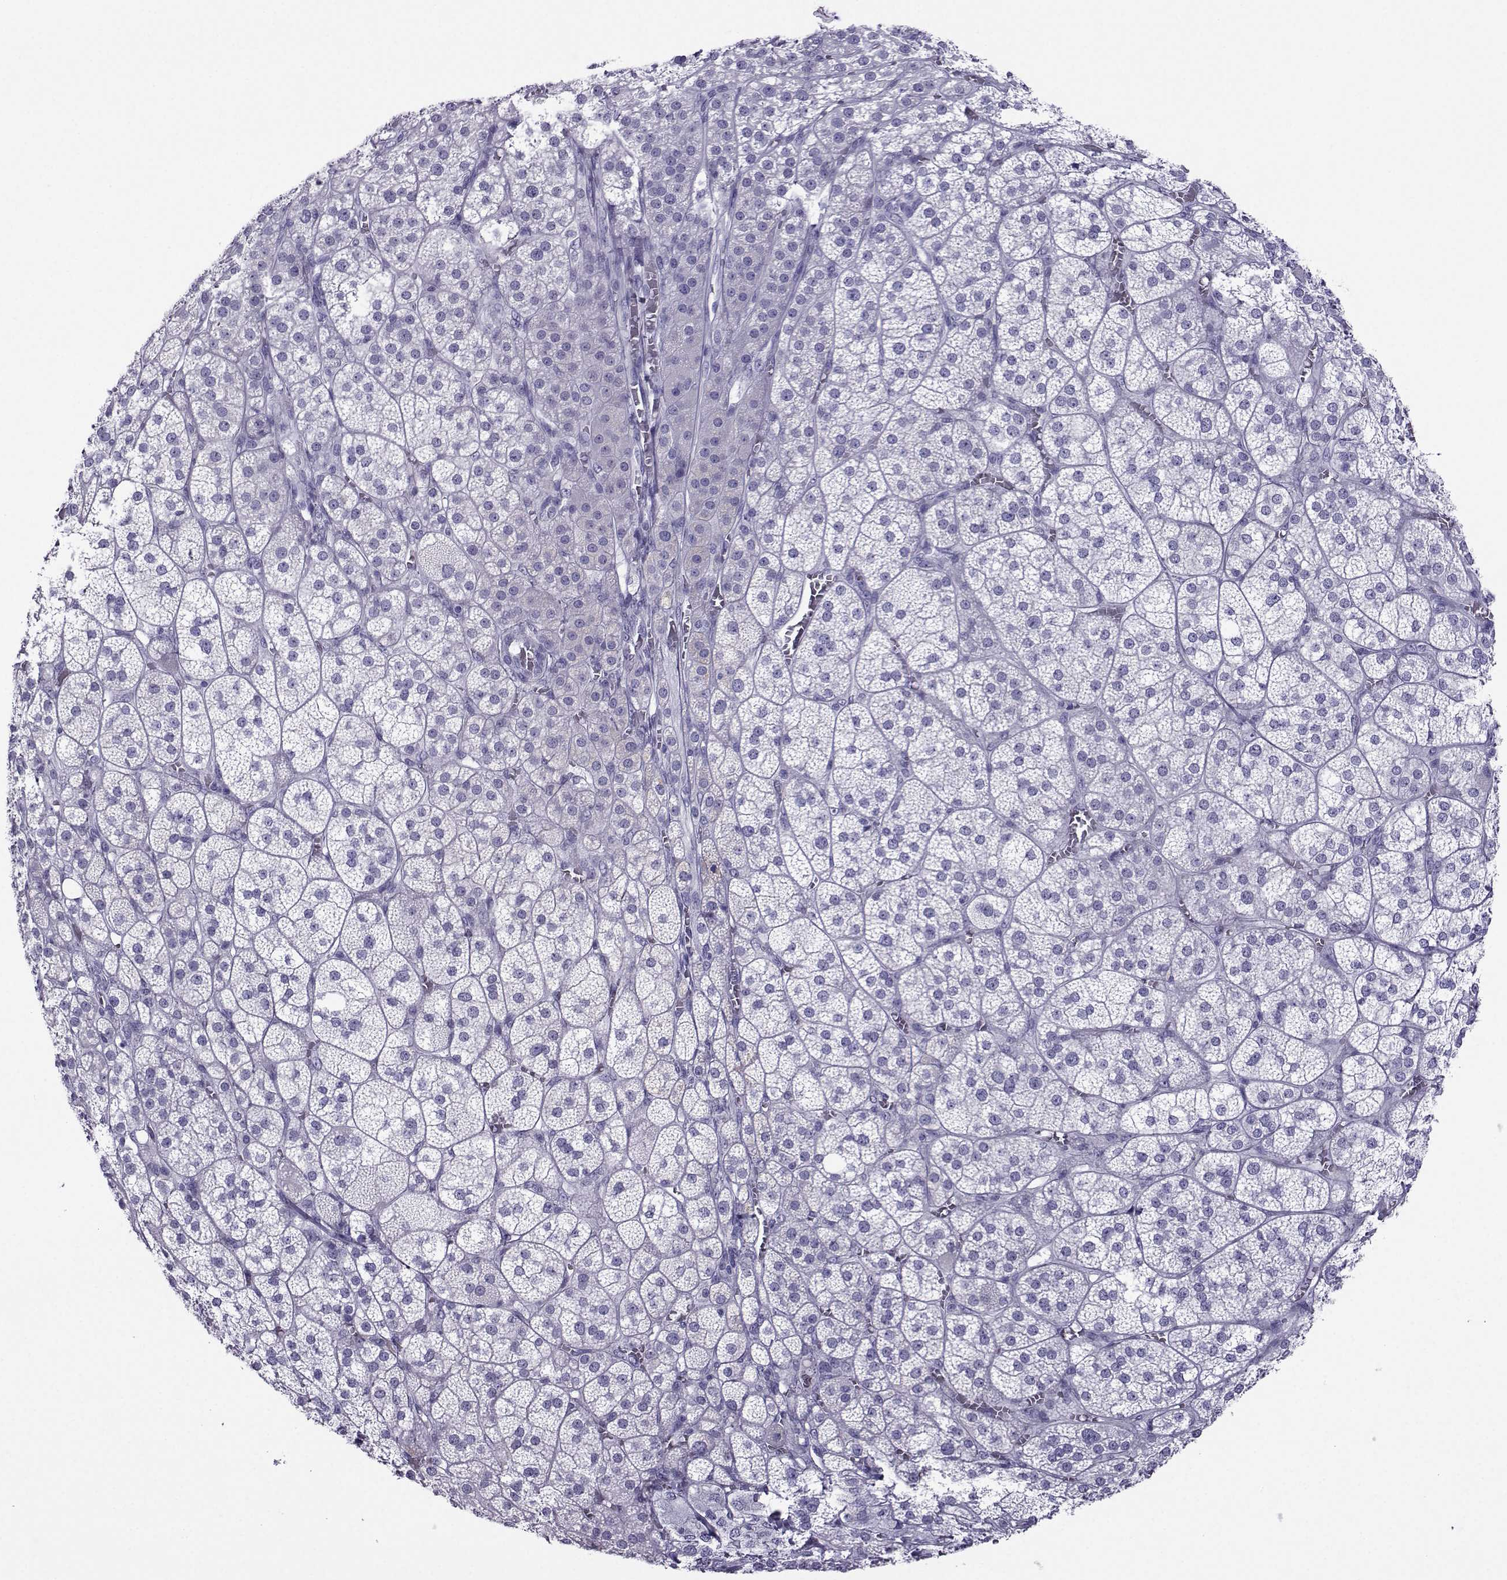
{"staining": {"intensity": "weak", "quantity": "<25%", "location": "cytoplasmic/membranous"}, "tissue": "adrenal gland", "cell_type": "Glandular cells", "image_type": "normal", "snomed": [{"axis": "morphology", "description": "Normal tissue, NOS"}, {"axis": "topography", "description": "Adrenal gland"}], "caption": "Photomicrograph shows no significant protein expression in glandular cells of normal adrenal gland.", "gene": "CRYBB1", "patient": {"sex": "female", "age": 60}}